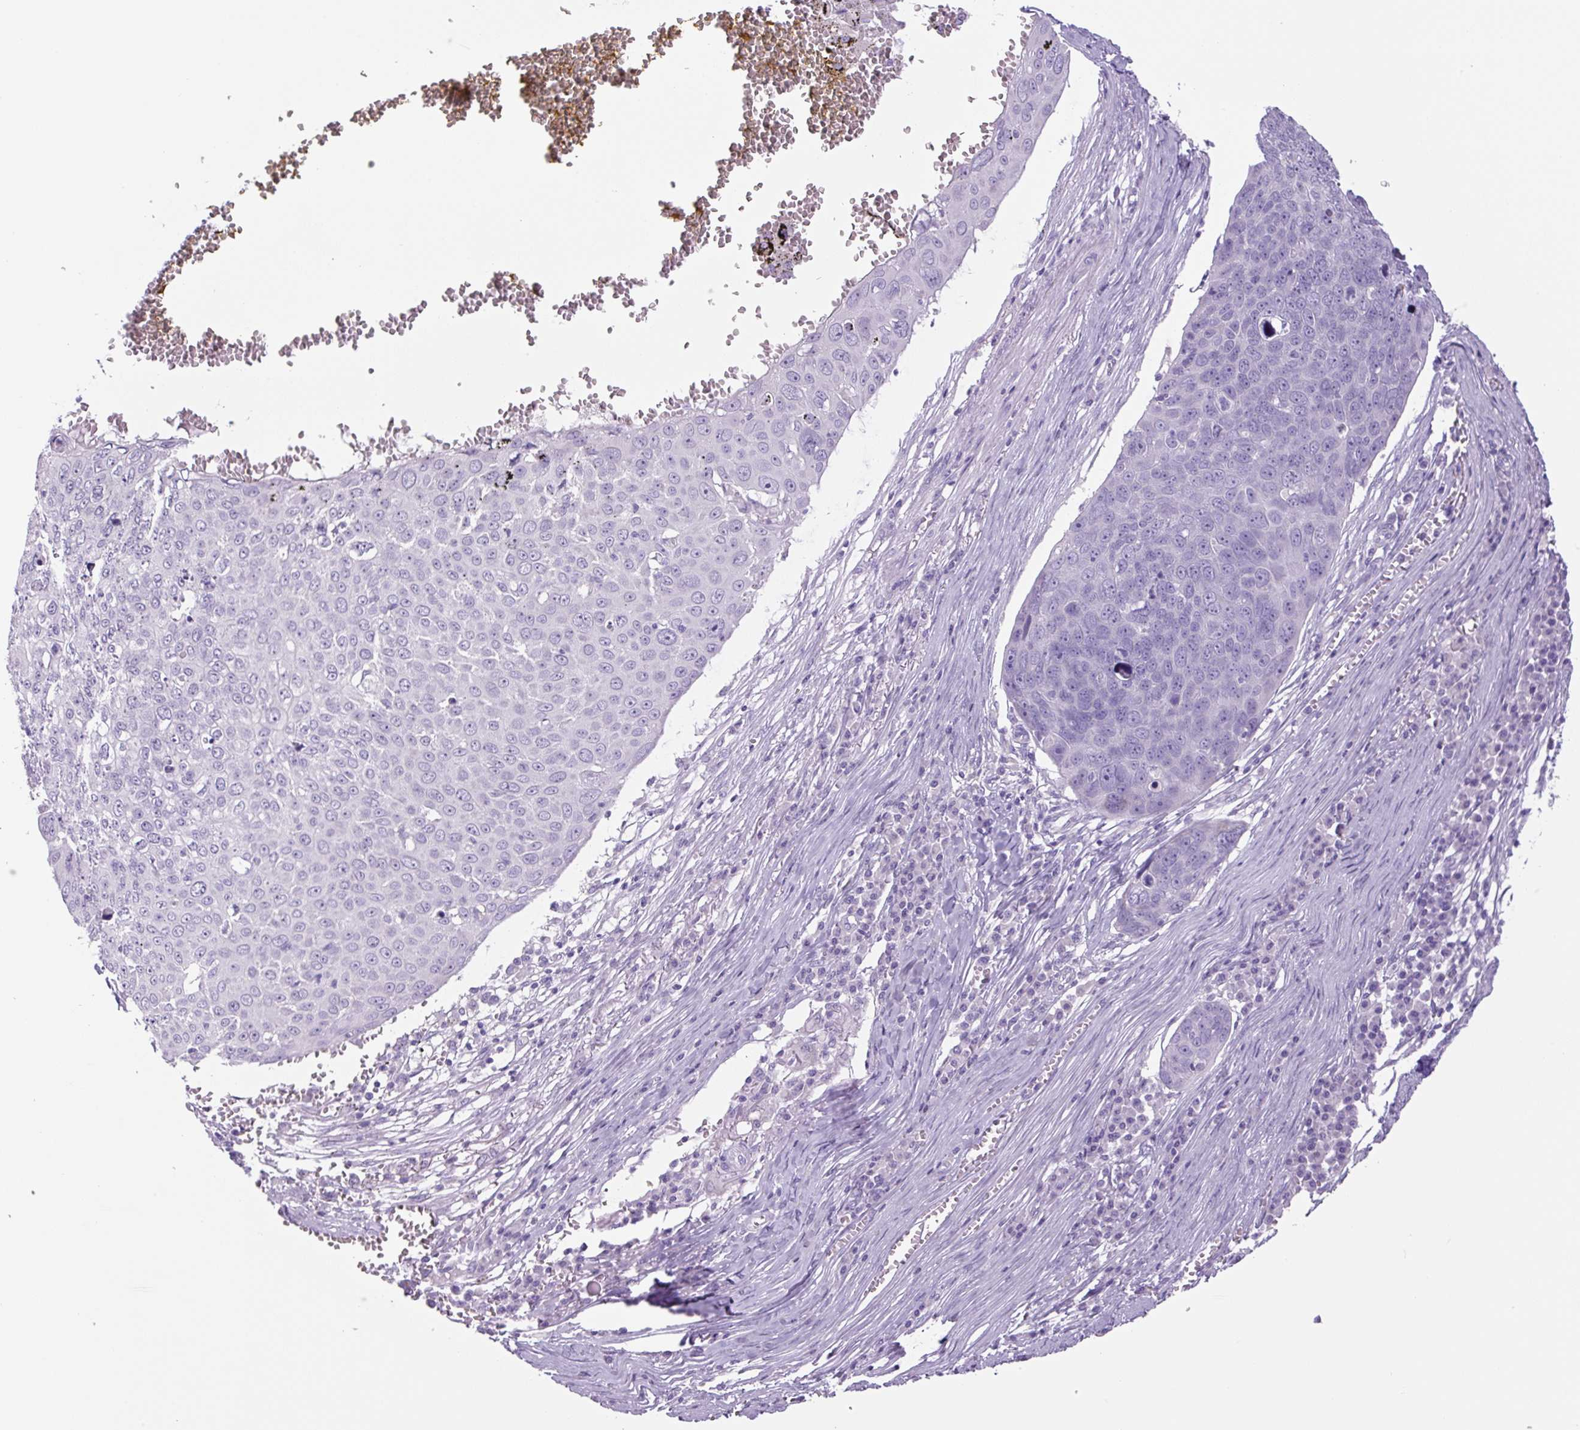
{"staining": {"intensity": "negative", "quantity": "none", "location": "none"}, "tissue": "skin cancer", "cell_type": "Tumor cells", "image_type": "cancer", "snomed": [{"axis": "morphology", "description": "Squamous cell carcinoma, NOS"}, {"axis": "topography", "description": "Skin"}], "caption": "Skin cancer stained for a protein using immunohistochemistry reveals no staining tumor cells.", "gene": "CHGA", "patient": {"sex": "male", "age": 71}}